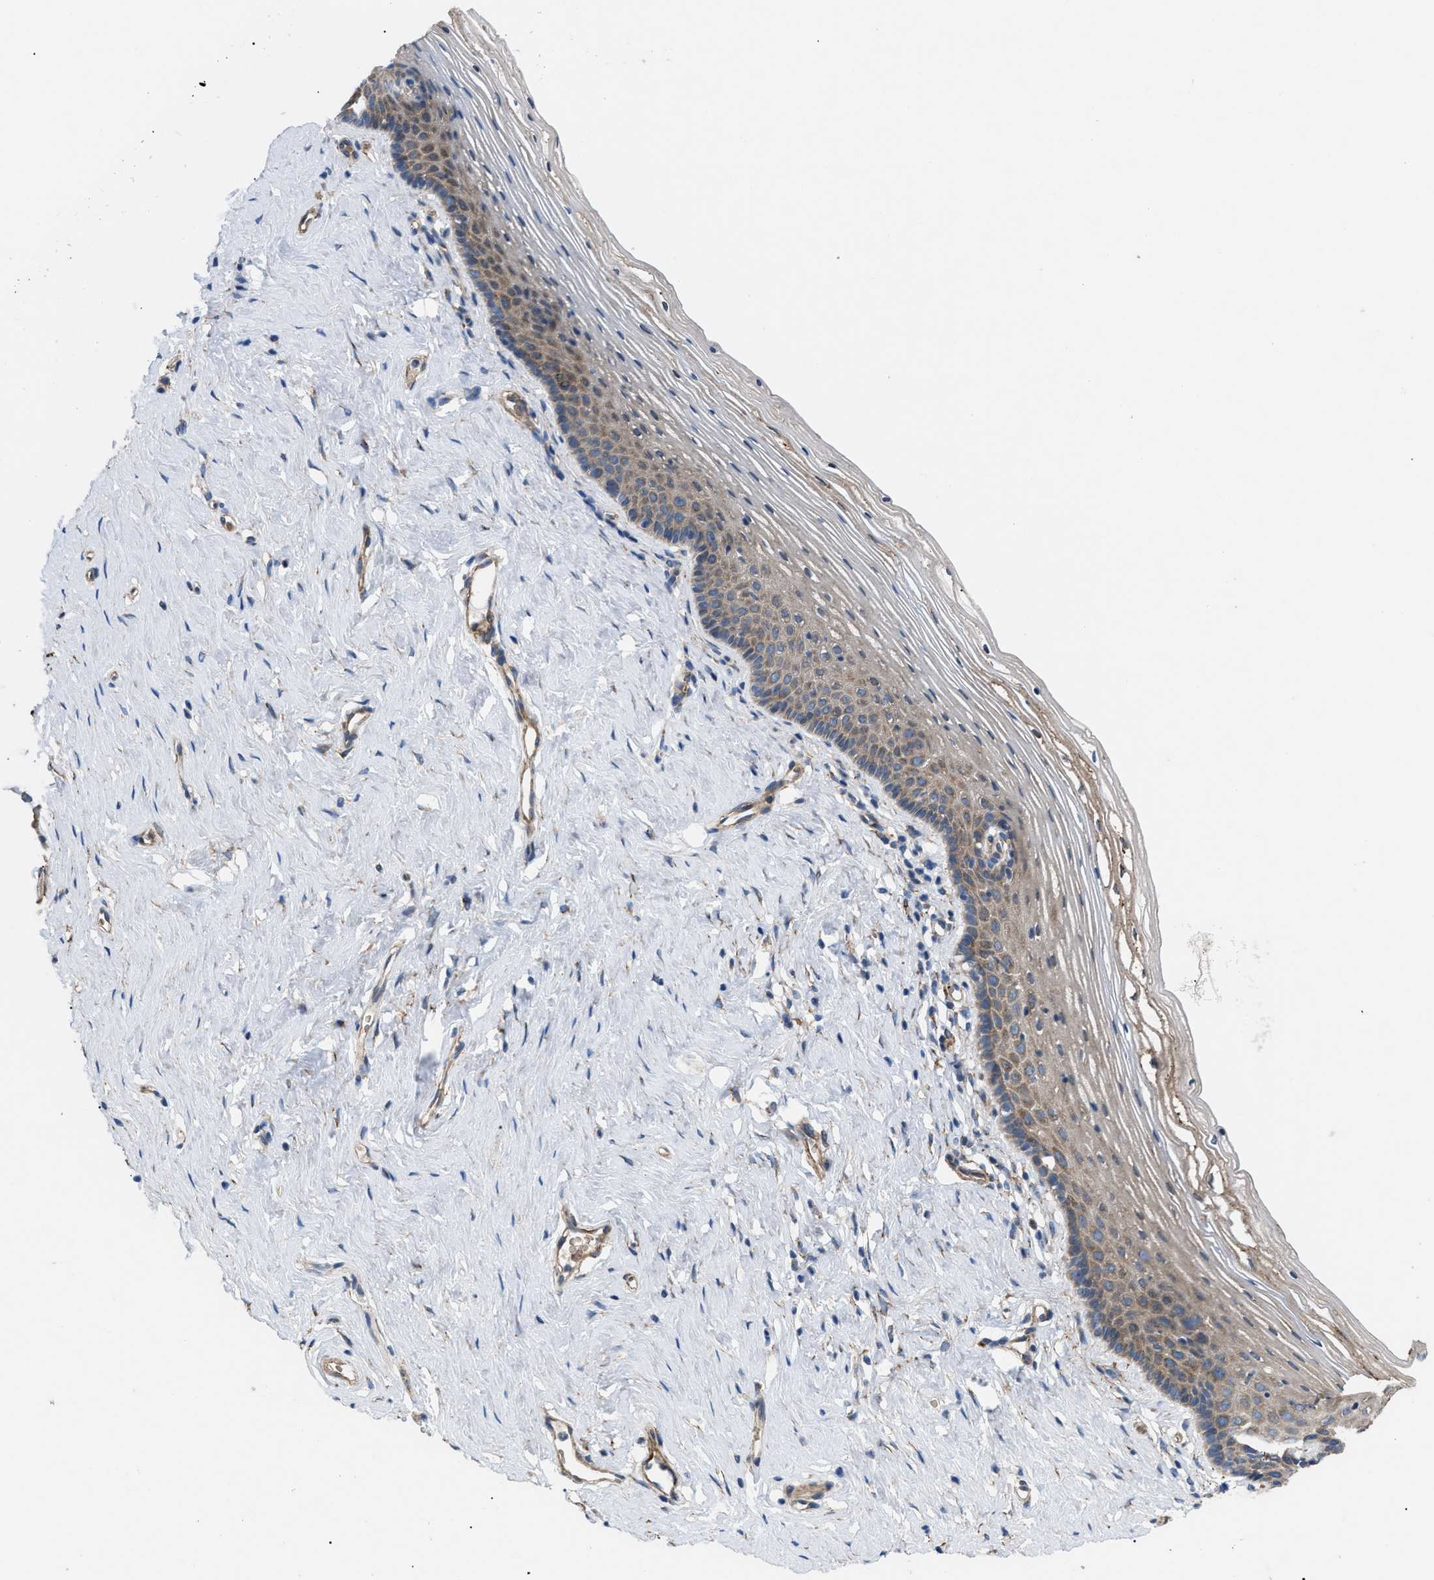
{"staining": {"intensity": "moderate", "quantity": "25%-75%", "location": "cytoplasmic/membranous"}, "tissue": "vagina", "cell_type": "Squamous epithelial cells", "image_type": "normal", "snomed": [{"axis": "morphology", "description": "Normal tissue, NOS"}, {"axis": "topography", "description": "Vagina"}], "caption": "Immunohistochemistry histopathology image of normal human vagina stained for a protein (brown), which exhibits medium levels of moderate cytoplasmic/membranous expression in about 25%-75% of squamous epithelial cells.", "gene": "MYO10", "patient": {"sex": "female", "age": 32}}